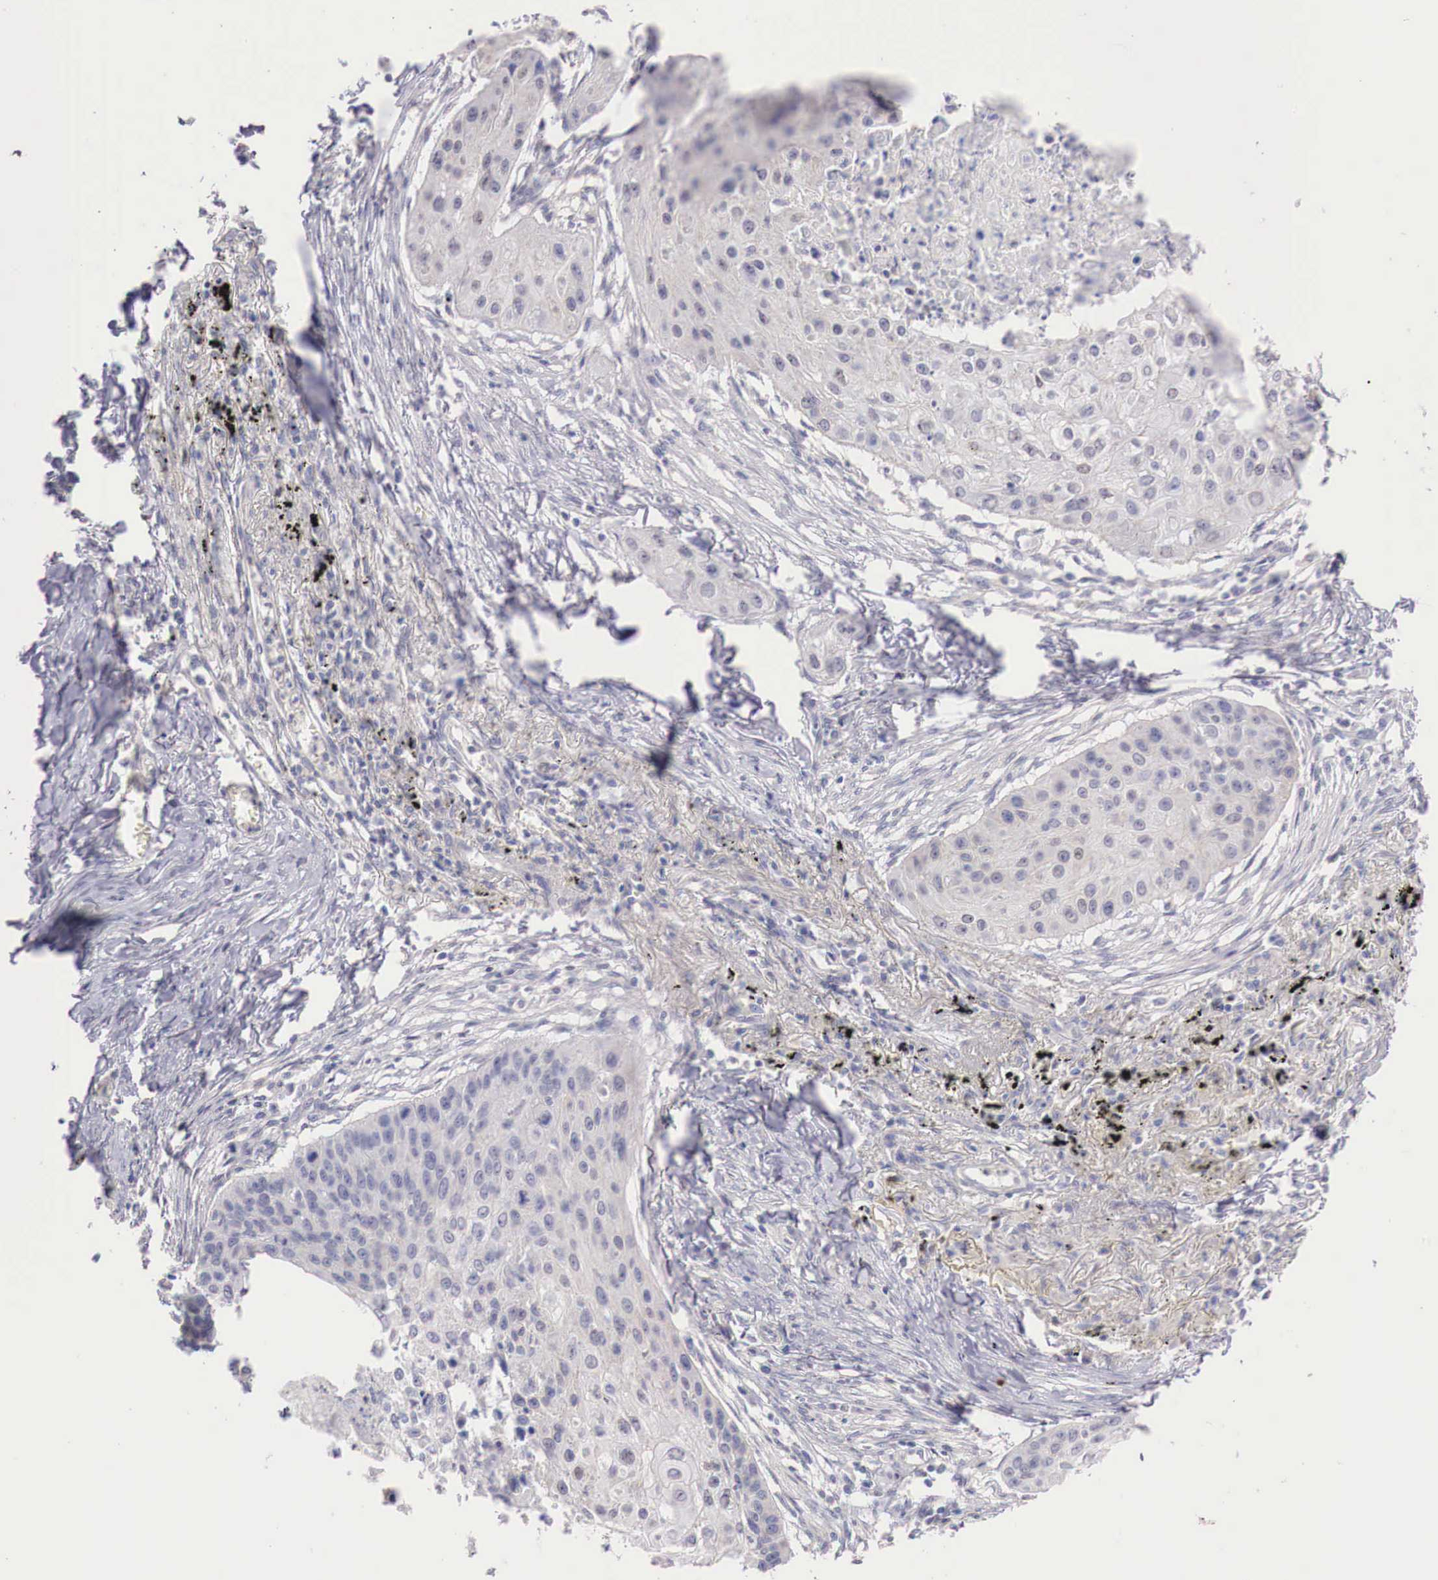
{"staining": {"intensity": "negative", "quantity": "none", "location": "none"}, "tissue": "lung cancer", "cell_type": "Tumor cells", "image_type": "cancer", "snomed": [{"axis": "morphology", "description": "Squamous cell carcinoma, NOS"}, {"axis": "topography", "description": "Lung"}], "caption": "Lung cancer (squamous cell carcinoma) stained for a protein using immunohistochemistry demonstrates no expression tumor cells.", "gene": "TRIM13", "patient": {"sex": "male", "age": 71}}